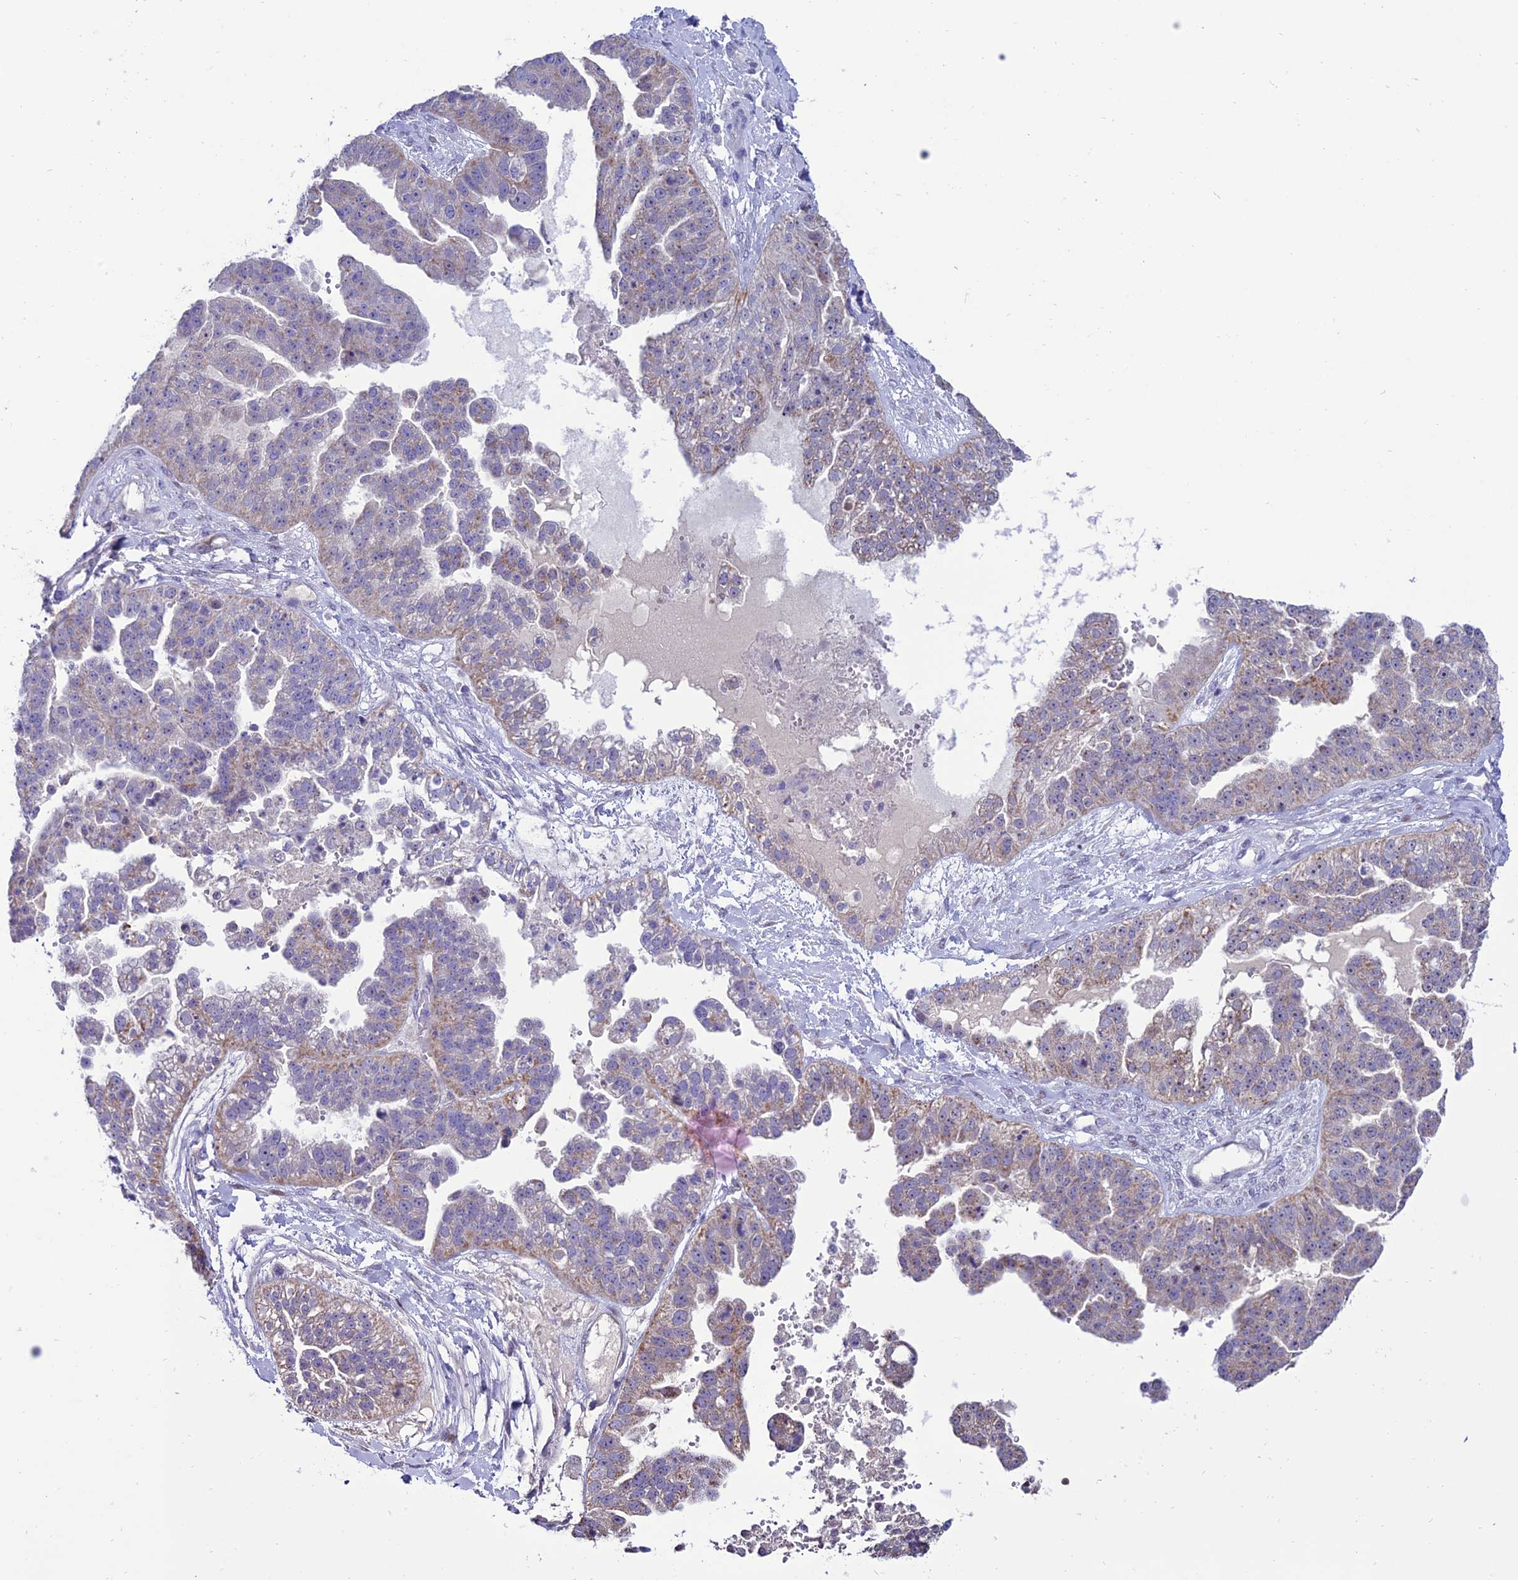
{"staining": {"intensity": "weak", "quantity": "<25%", "location": "cytoplasmic/membranous"}, "tissue": "ovarian cancer", "cell_type": "Tumor cells", "image_type": "cancer", "snomed": [{"axis": "morphology", "description": "Cystadenocarcinoma, serous, NOS"}, {"axis": "topography", "description": "Ovary"}], "caption": "High magnification brightfield microscopy of ovarian cancer stained with DAB (brown) and counterstained with hematoxylin (blue): tumor cells show no significant expression.", "gene": "SLC10A1", "patient": {"sex": "female", "age": 58}}